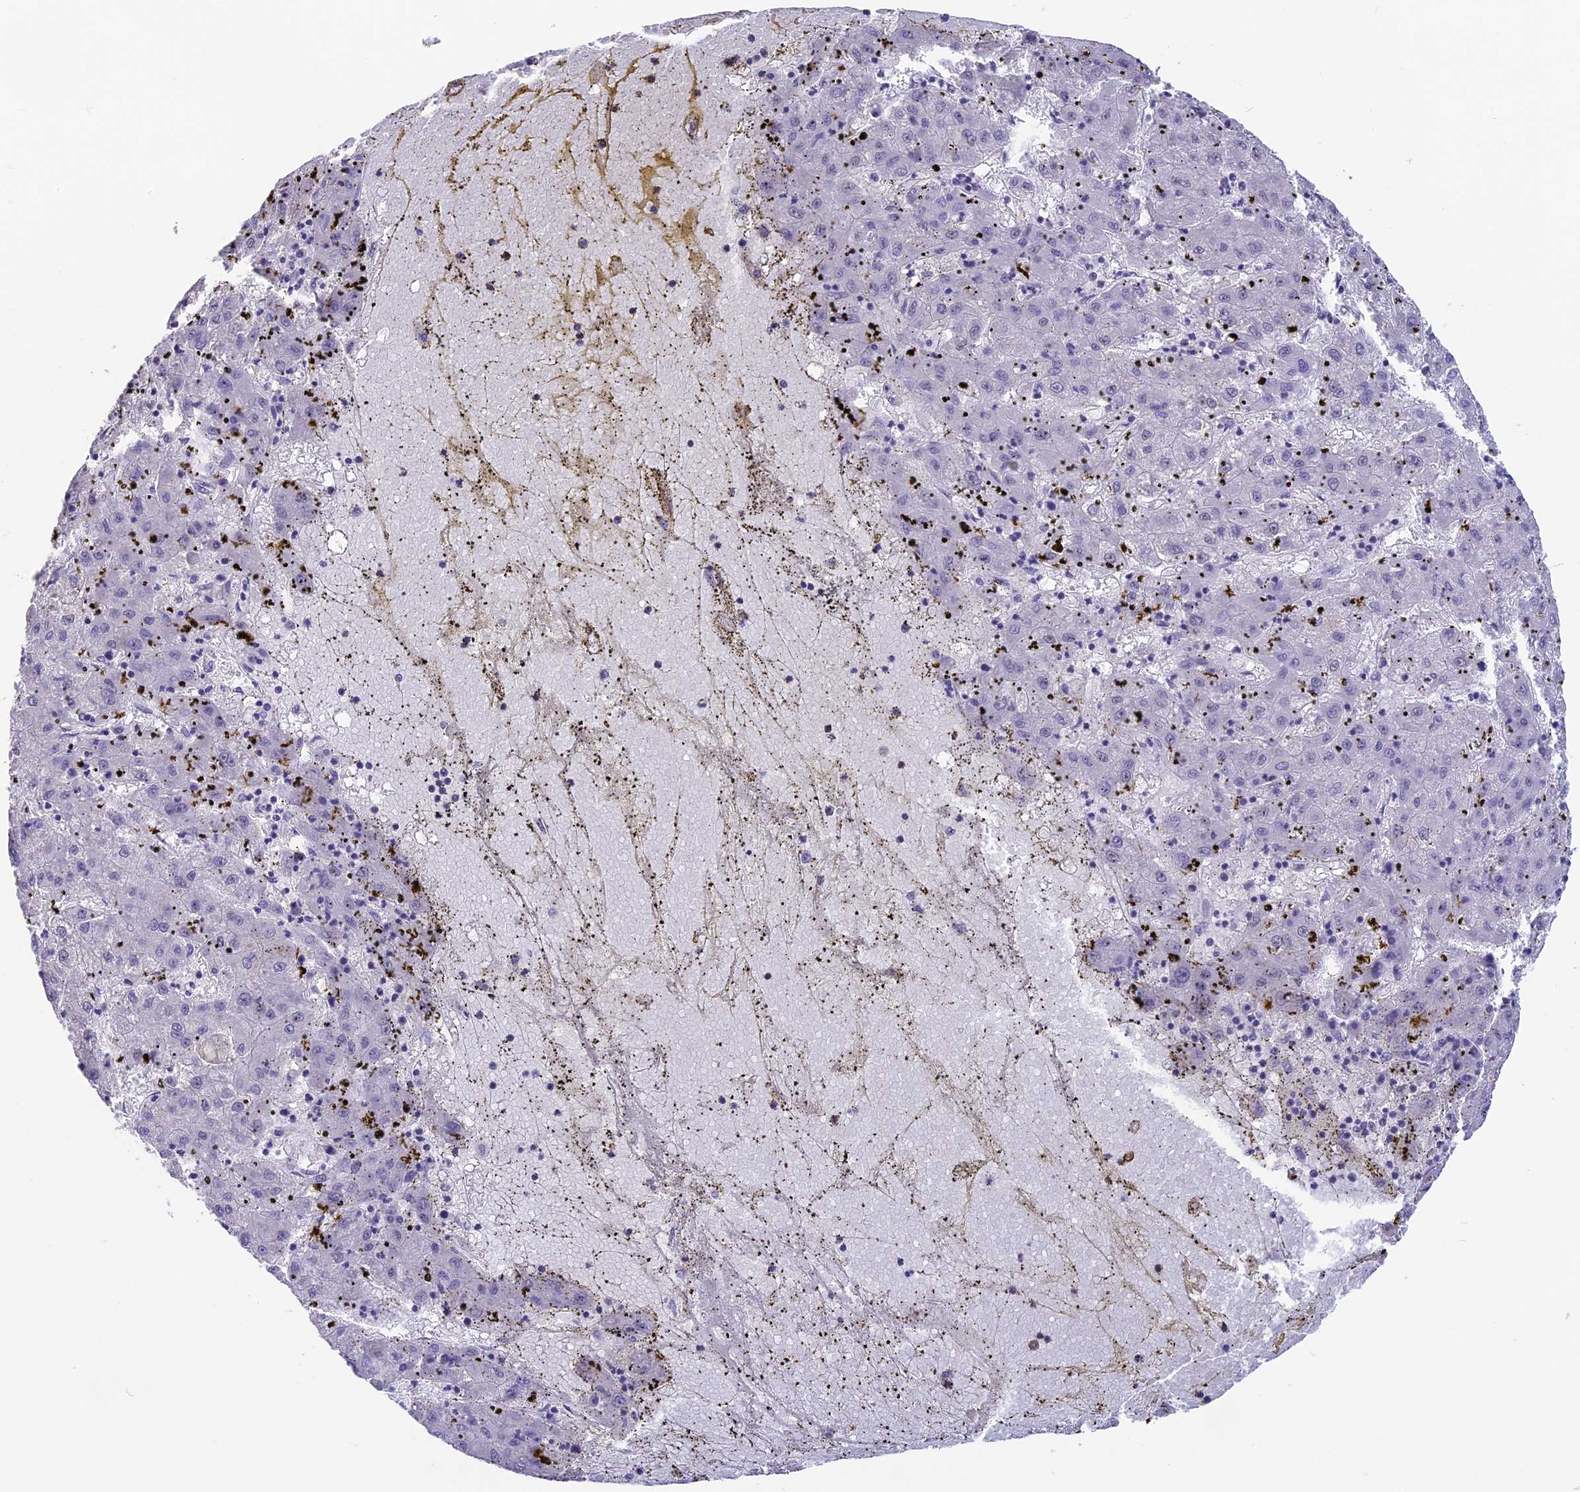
{"staining": {"intensity": "negative", "quantity": "none", "location": "none"}, "tissue": "liver cancer", "cell_type": "Tumor cells", "image_type": "cancer", "snomed": [{"axis": "morphology", "description": "Carcinoma, Hepatocellular, NOS"}, {"axis": "topography", "description": "Liver"}], "caption": "Tumor cells show no significant expression in liver cancer (hepatocellular carcinoma). The staining is performed using DAB (3,3'-diaminobenzidine) brown chromogen with nuclei counter-stained in using hematoxylin.", "gene": "SETD2", "patient": {"sex": "male", "age": 72}}